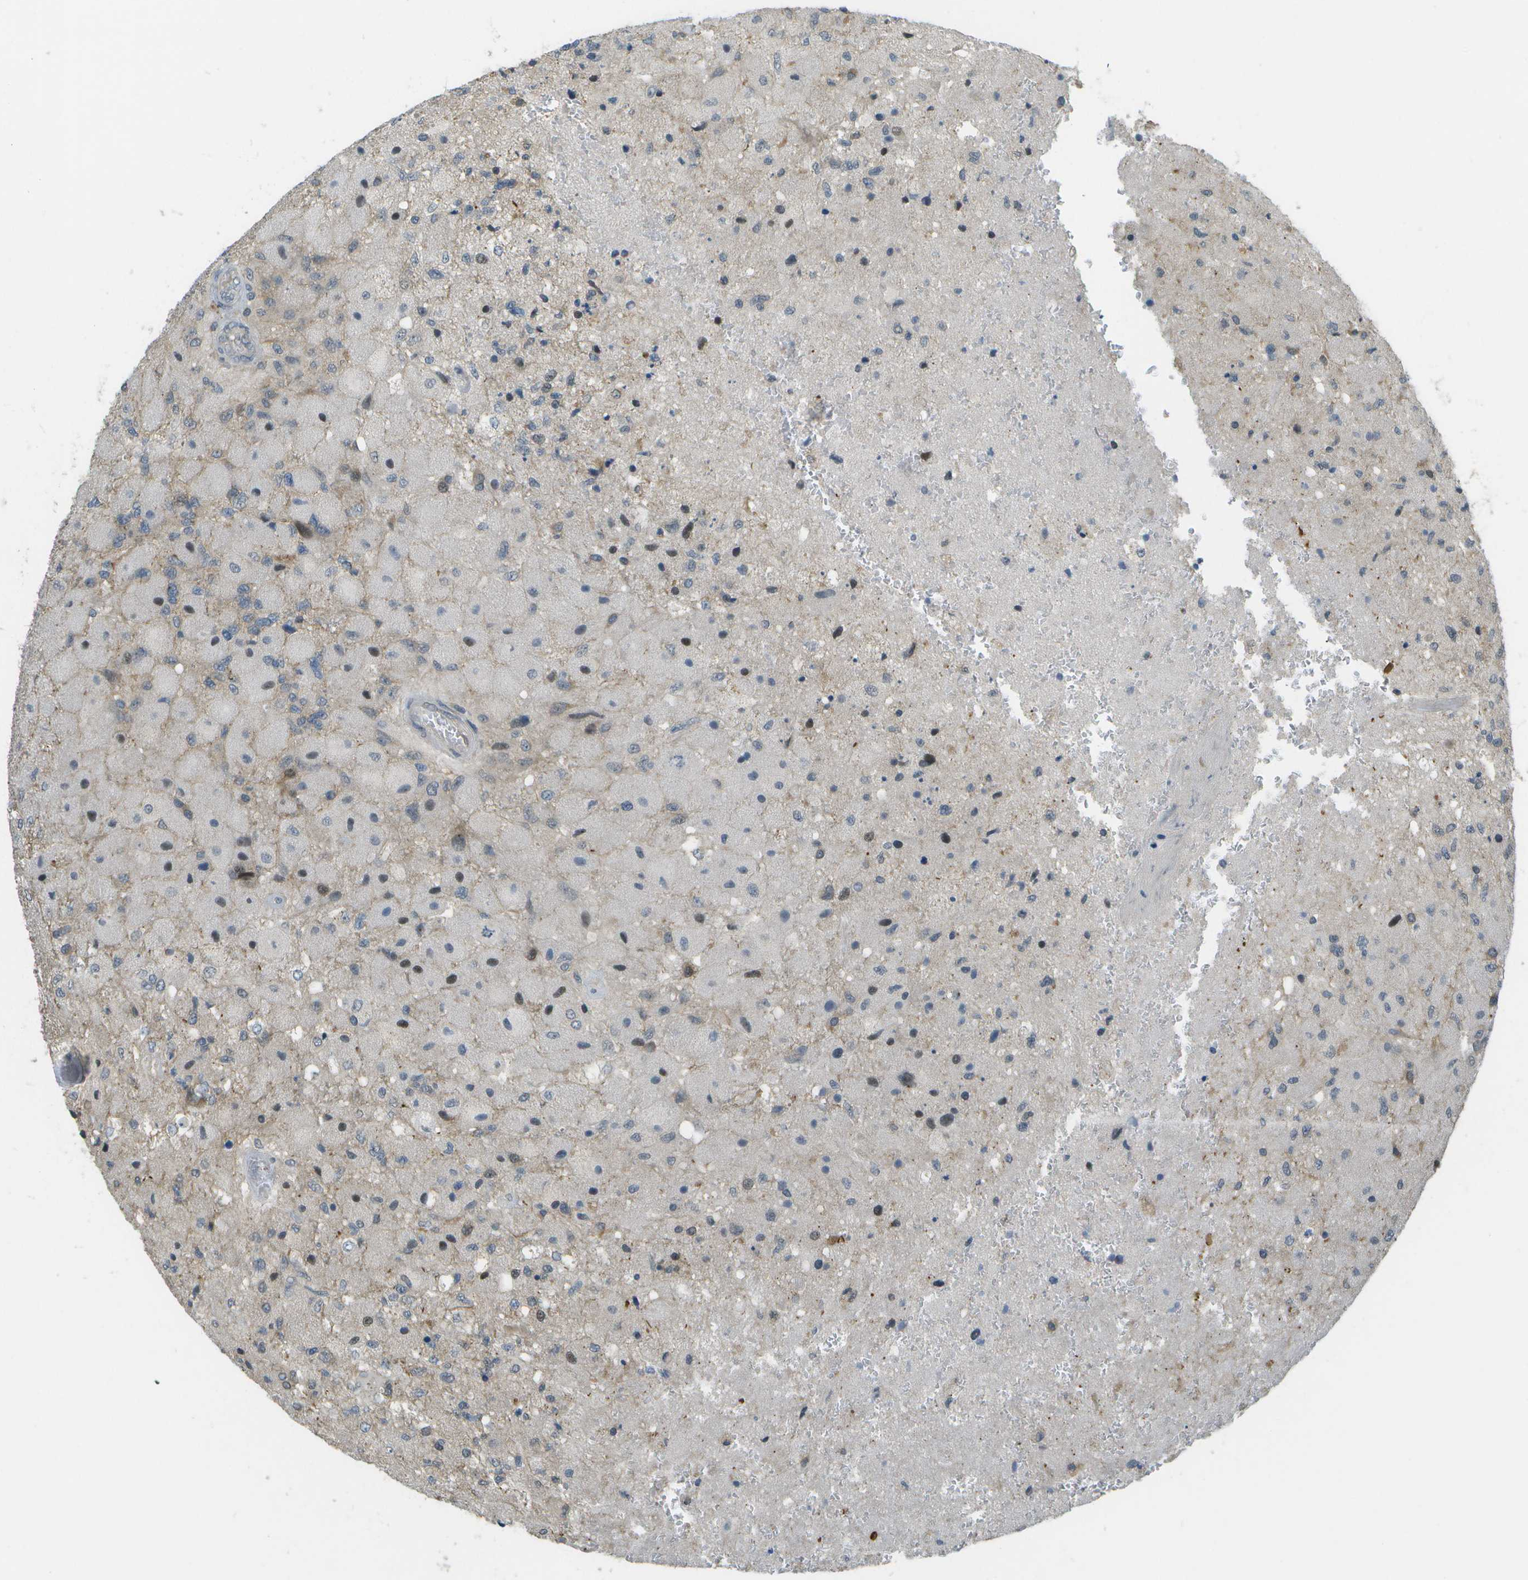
{"staining": {"intensity": "negative", "quantity": "none", "location": "none"}, "tissue": "glioma", "cell_type": "Tumor cells", "image_type": "cancer", "snomed": [{"axis": "morphology", "description": "Normal tissue, NOS"}, {"axis": "morphology", "description": "Glioma, malignant, High grade"}, {"axis": "topography", "description": "Cerebral cortex"}], "caption": "This is an immunohistochemistry (IHC) photomicrograph of human malignant glioma (high-grade). There is no staining in tumor cells.", "gene": "WNK2", "patient": {"sex": "male", "age": 77}}